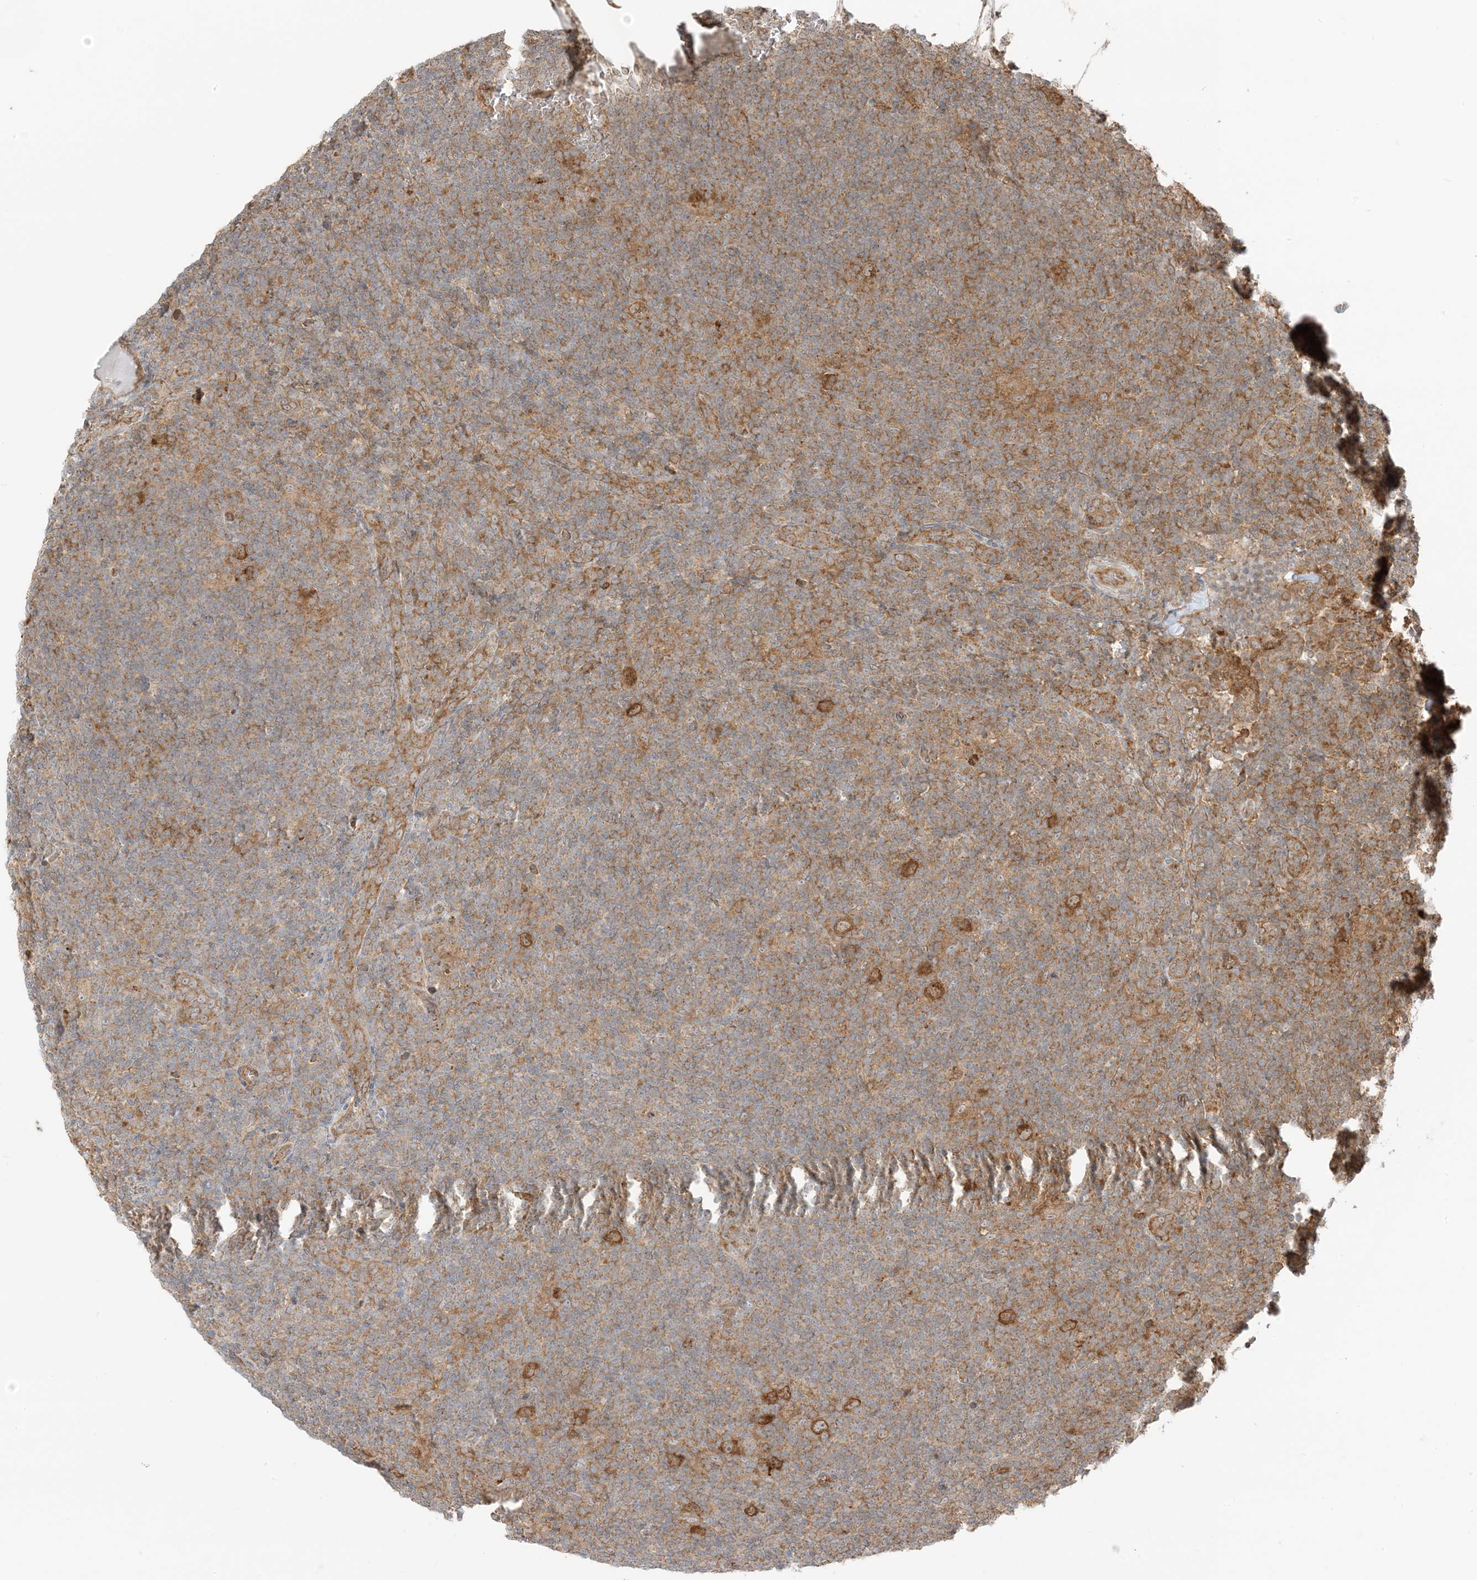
{"staining": {"intensity": "moderate", "quantity": ">75%", "location": "cytoplasmic/membranous"}, "tissue": "lymphoma", "cell_type": "Tumor cells", "image_type": "cancer", "snomed": [{"axis": "morphology", "description": "Hodgkin's disease, NOS"}, {"axis": "topography", "description": "Lymph node"}], "caption": "This is a micrograph of immunohistochemistry (IHC) staining of Hodgkin's disease, which shows moderate expression in the cytoplasmic/membranous of tumor cells.", "gene": "UBAP2L", "patient": {"sex": "female", "age": 57}}